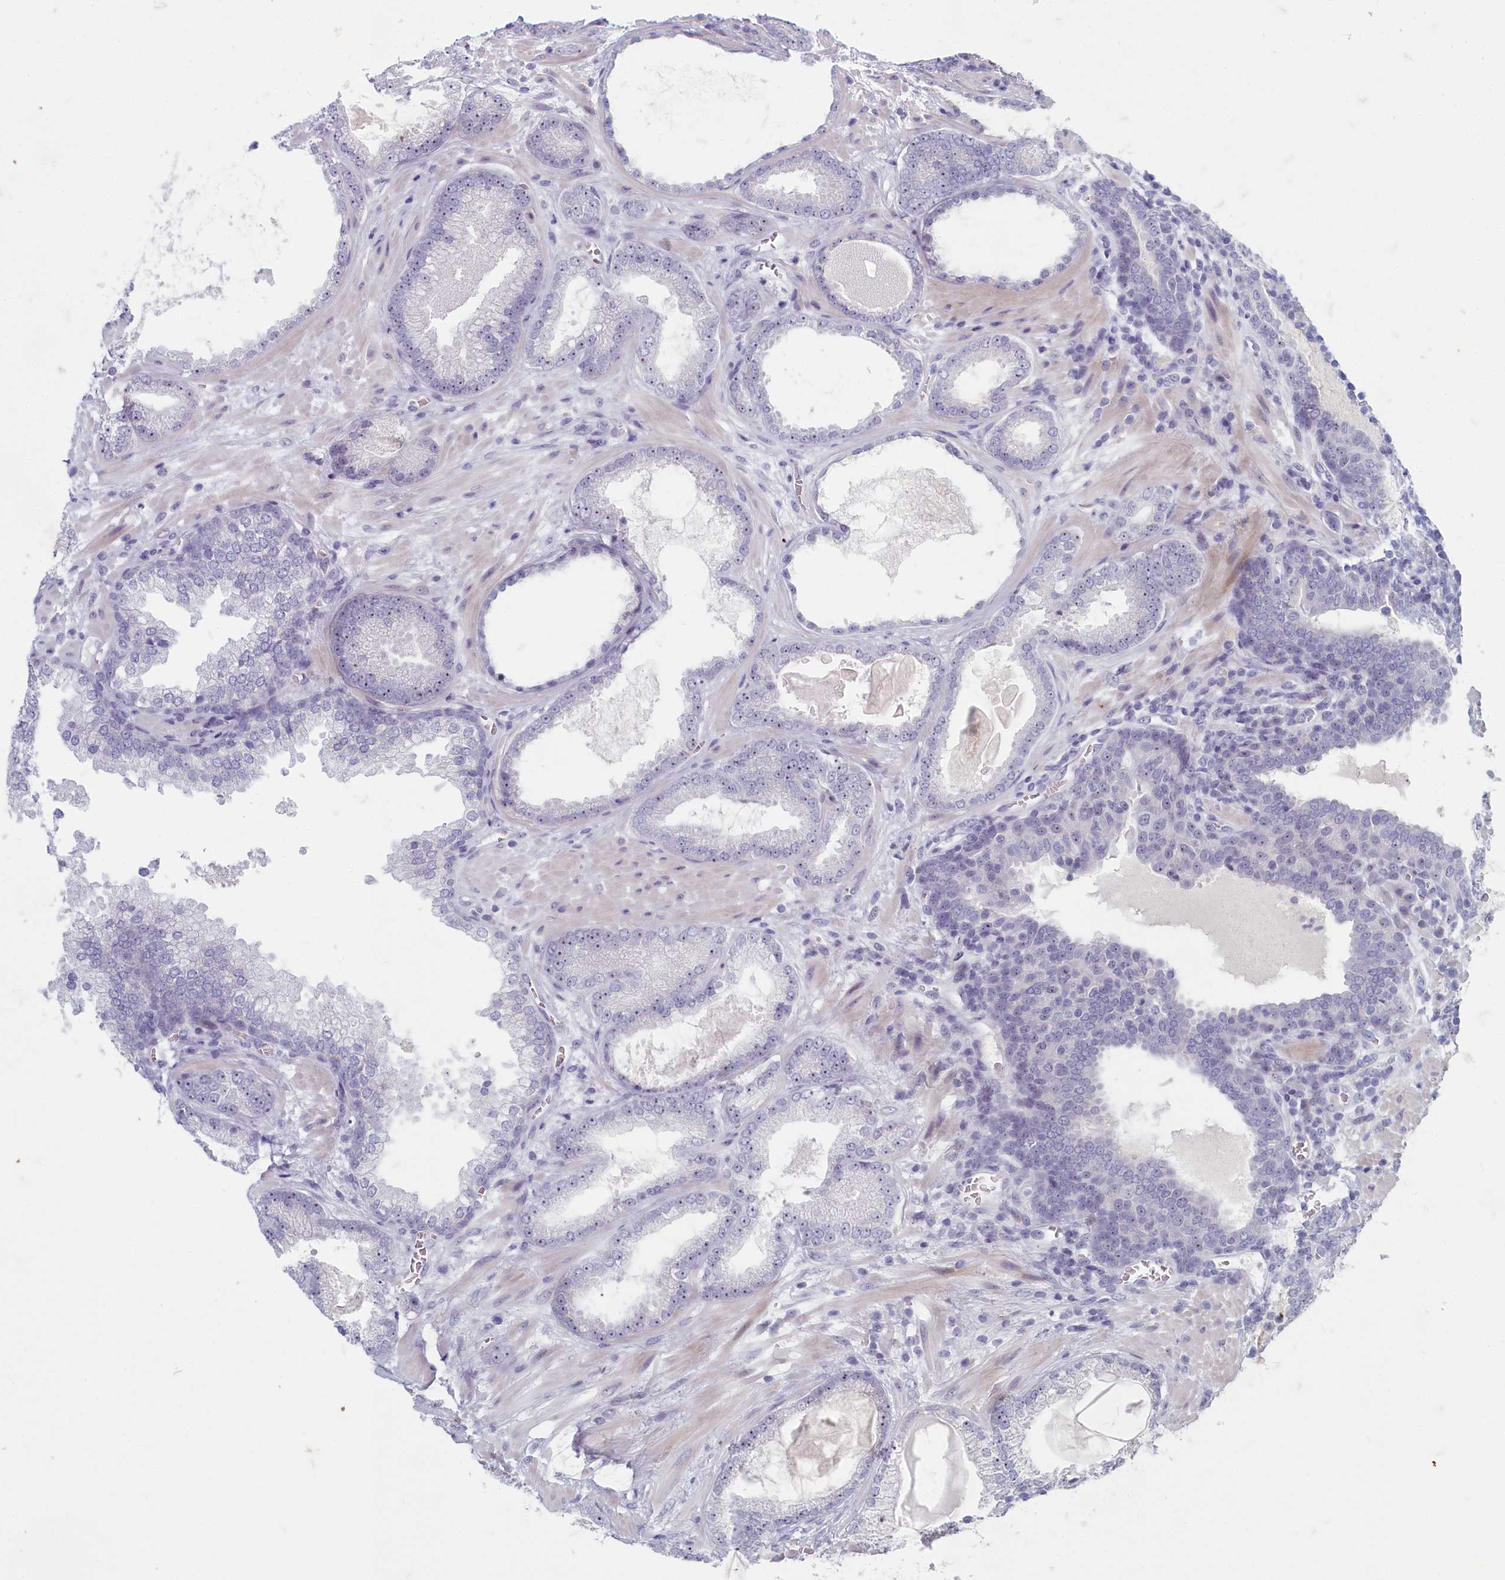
{"staining": {"intensity": "moderate", "quantity": "<25%", "location": "nuclear"}, "tissue": "prostate cancer", "cell_type": "Tumor cells", "image_type": "cancer", "snomed": [{"axis": "morphology", "description": "Adenocarcinoma, Low grade"}, {"axis": "topography", "description": "Prostate"}], "caption": "Tumor cells show low levels of moderate nuclear expression in approximately <25% of cells in human adenocarcinoma (low-grade) (prostate).", "gene": "INSYN2A", "patient": {"sex": "male", "age": 57}}